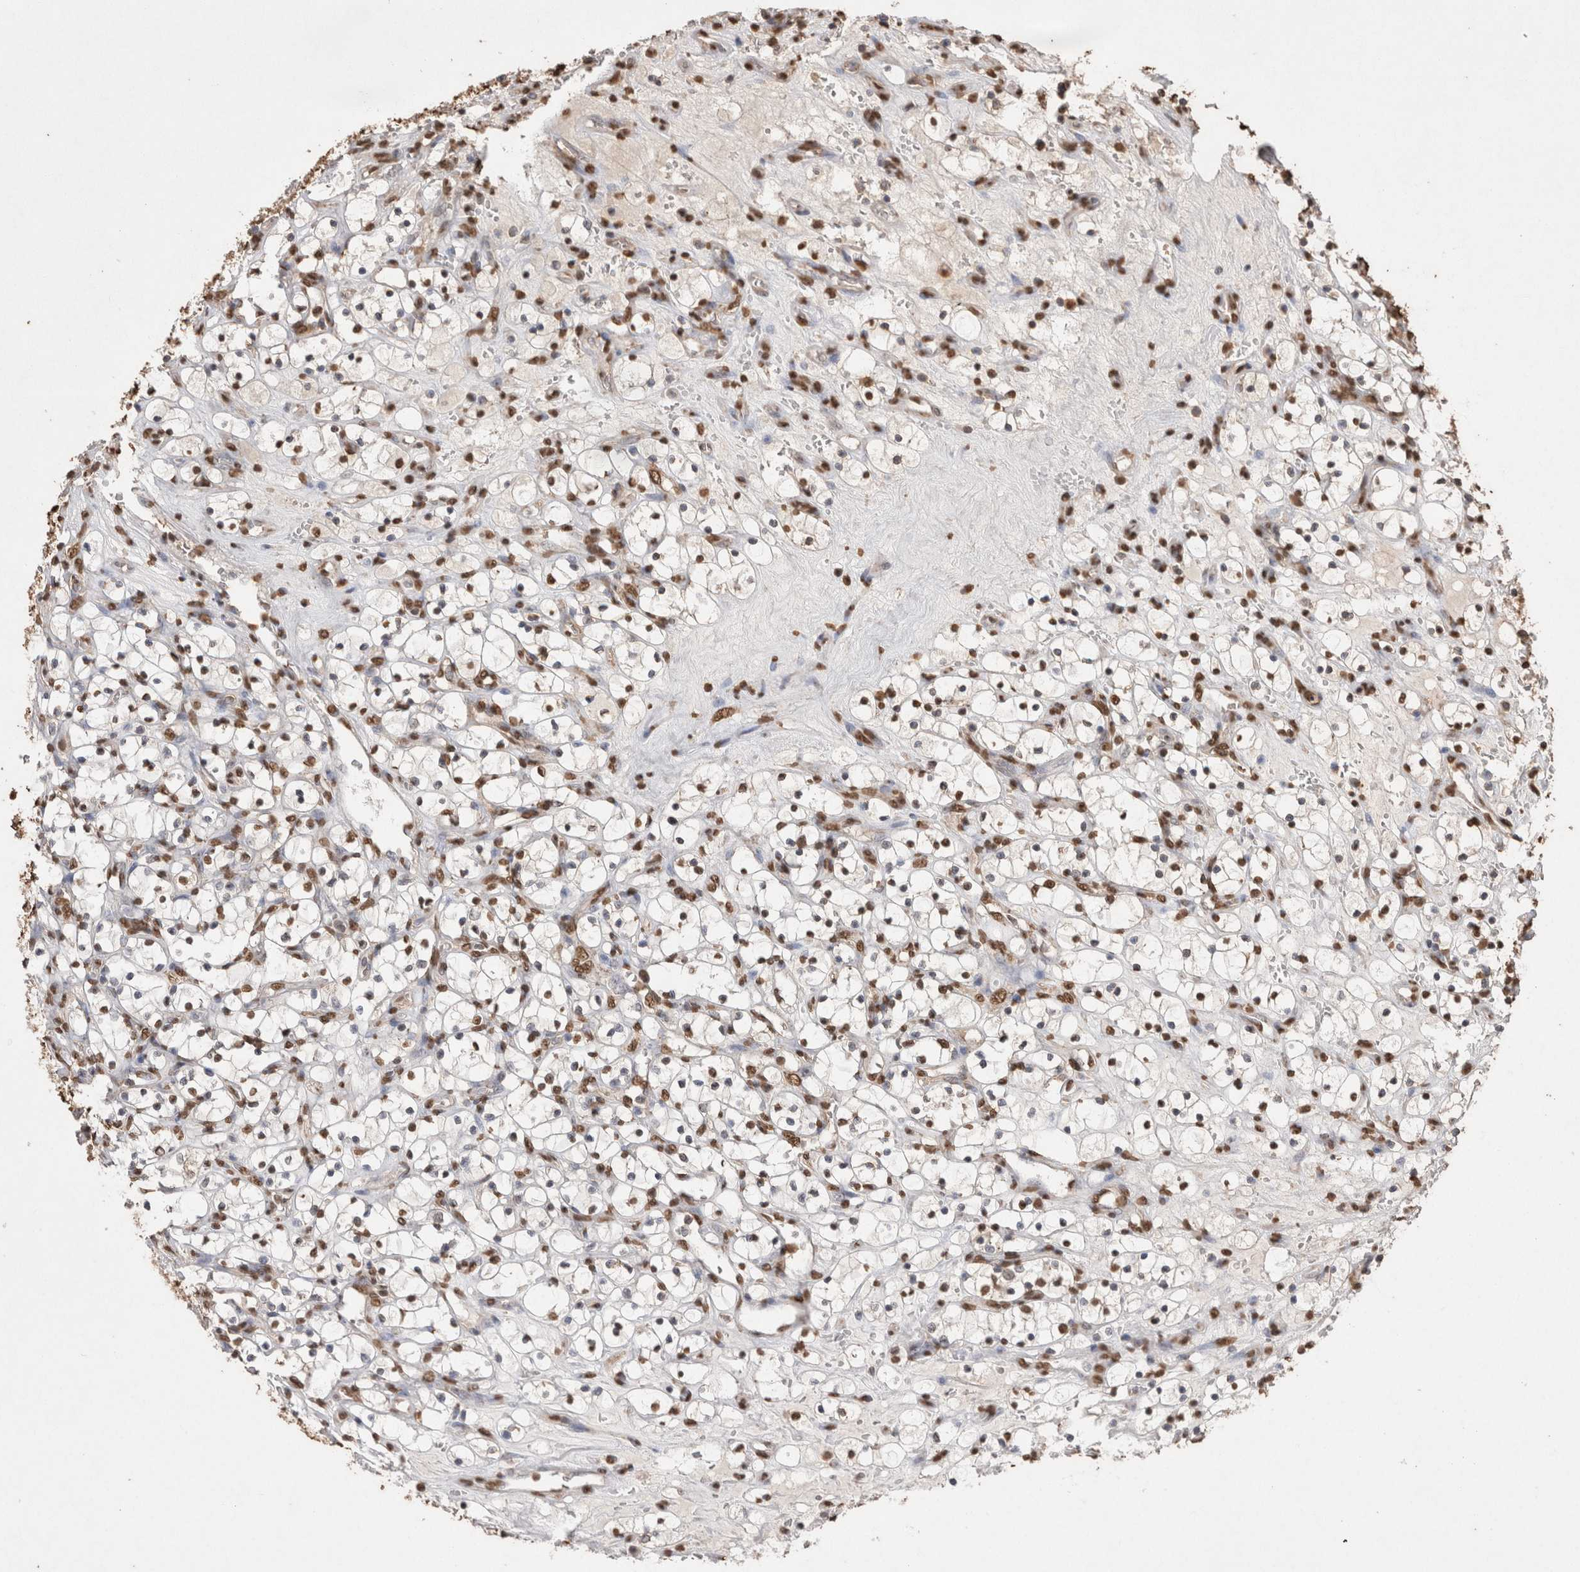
{"staining": {"intensity": "moderate", "quantity": ">75%", "location": "nuclear"}, "tissue": "renal cancer", "cell_type": "Tumor cells", "image_type": "cancer", "snomed": [{"axis": "morphology", "description": "Adenocarcinoma, NOS"}, {"axis": "topography", "description": "Kidney"}], "caption": "Renal adenocarcinoma stained with DAB (3,3'-diaminobenzidine) IHC reveals medium levels of moderate nuclear expression in approximately >75% of tumor cells. (brown staining indicates protein expression, while blue staining denotes nuclei).", "gene": "POU5F1", "patient": {"sex": "female", "age": 69}}